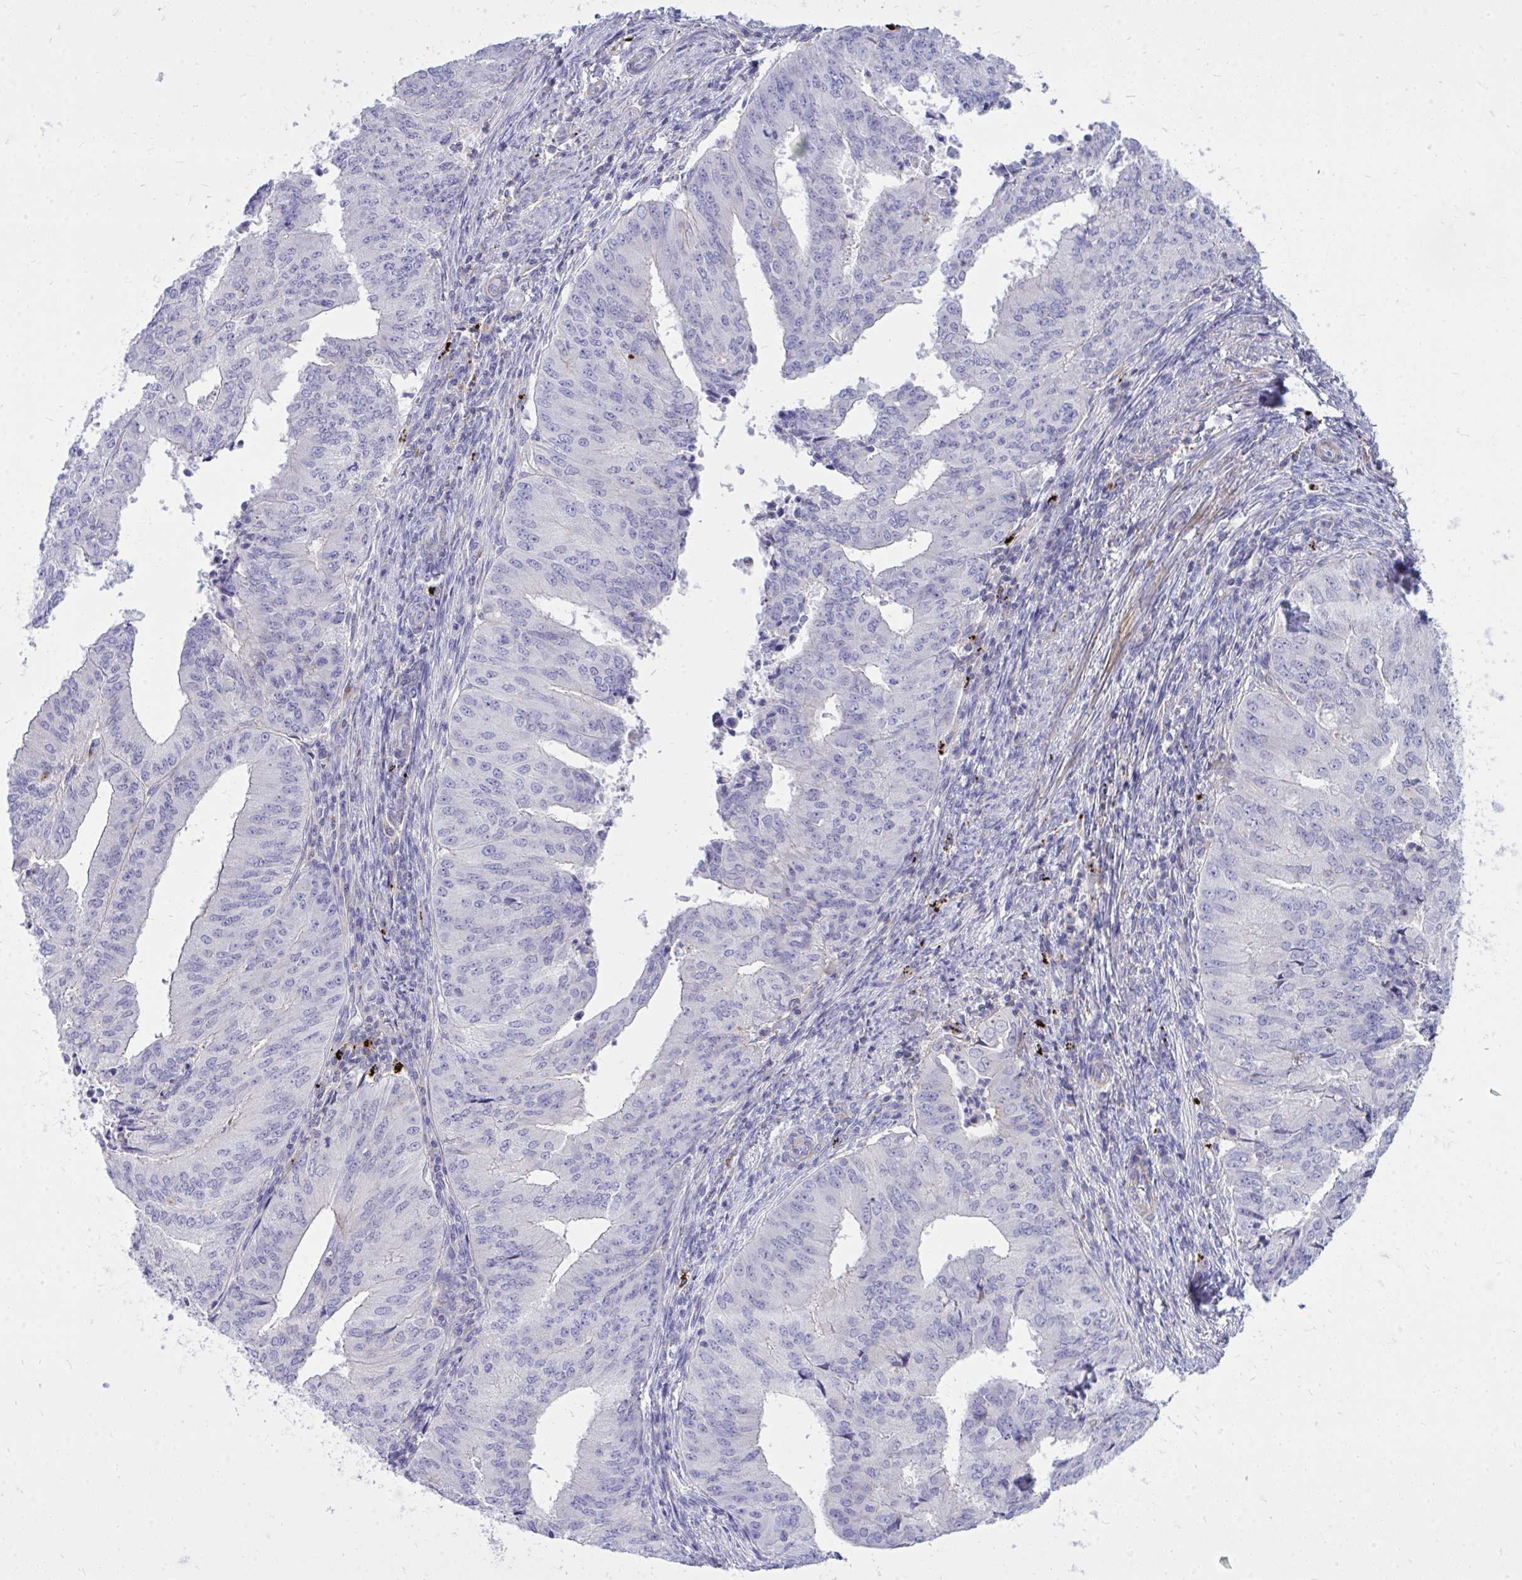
{"staining": {"intensity": "negative", "quantity": "none", "location": "none"}, "tissue": "endometrial cancer", "cell_type": "Tumor cells", "image_type": "cancer", "snomed": [{"axis": "morphology", "description": "Adenocarcinoma, NOS"}, {"axis": "topography", "description": "Endometrium"}], "caption": "DAB immunohistochemical staining of human endometrial adenocarcinoma demonstrates no significant staining in tumor cells.", "gene": "TP53I11", "patient": {"sex": "female", "age": 50}}